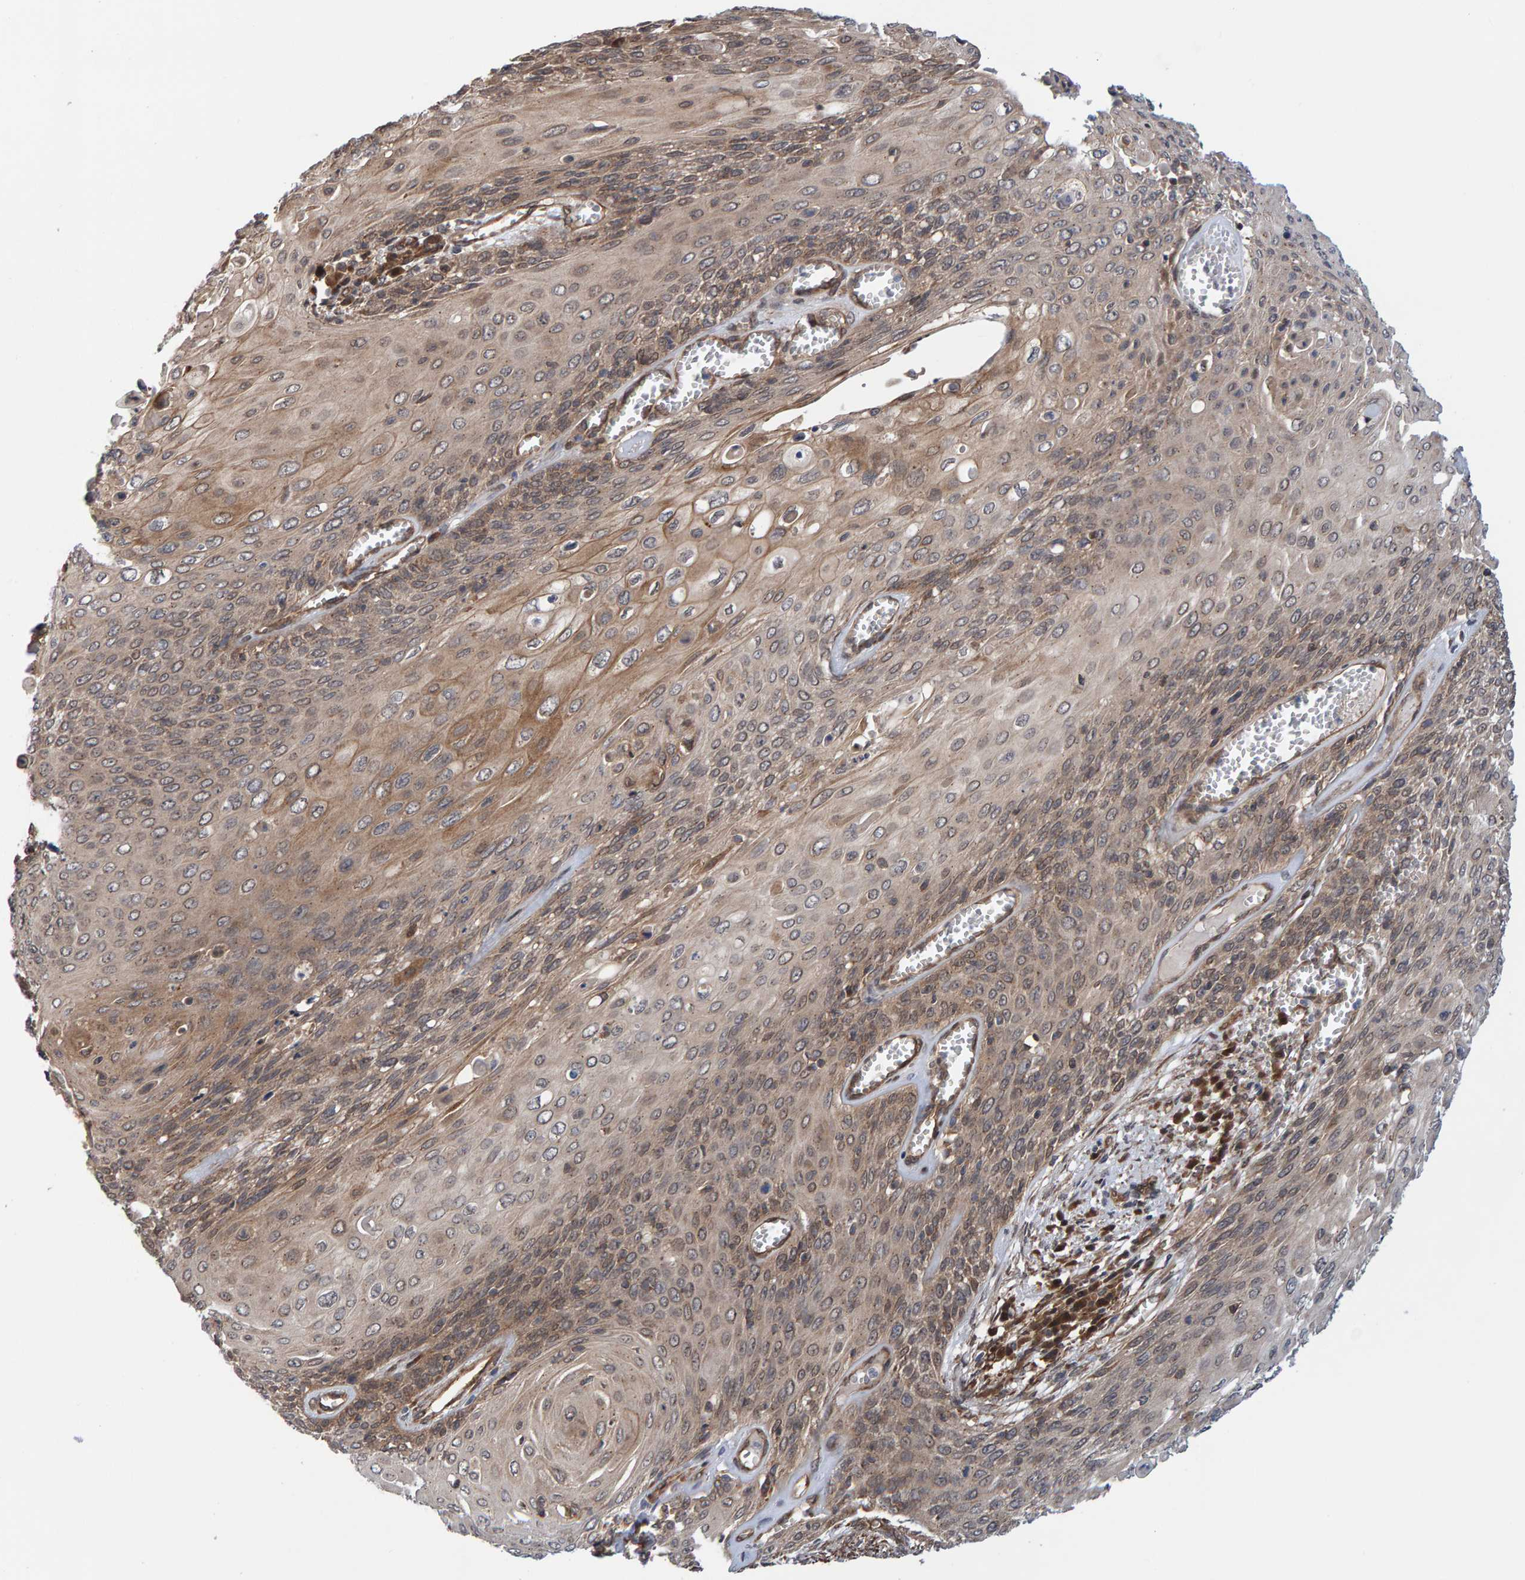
{"staining": {"intensity": "moderate", "quantity": ">75%", "location": "cytoplasmic/membranous"}, "tissue": "cervical cancer", "cell_type": "Tumor cells", "image_type": "cancer", "snomed": [{"axis": "morphology", "description": "Squamous cell carcinoma, NOS"}, {"axis": "topography", "description": "Cervix"}], "caption": "Human cervical squamous cell carcinoma stained with a protein marker shows moderate staining in tumor cells.", "gene": "SCRN2", "patient": {"sex": "female", "age": 39}}